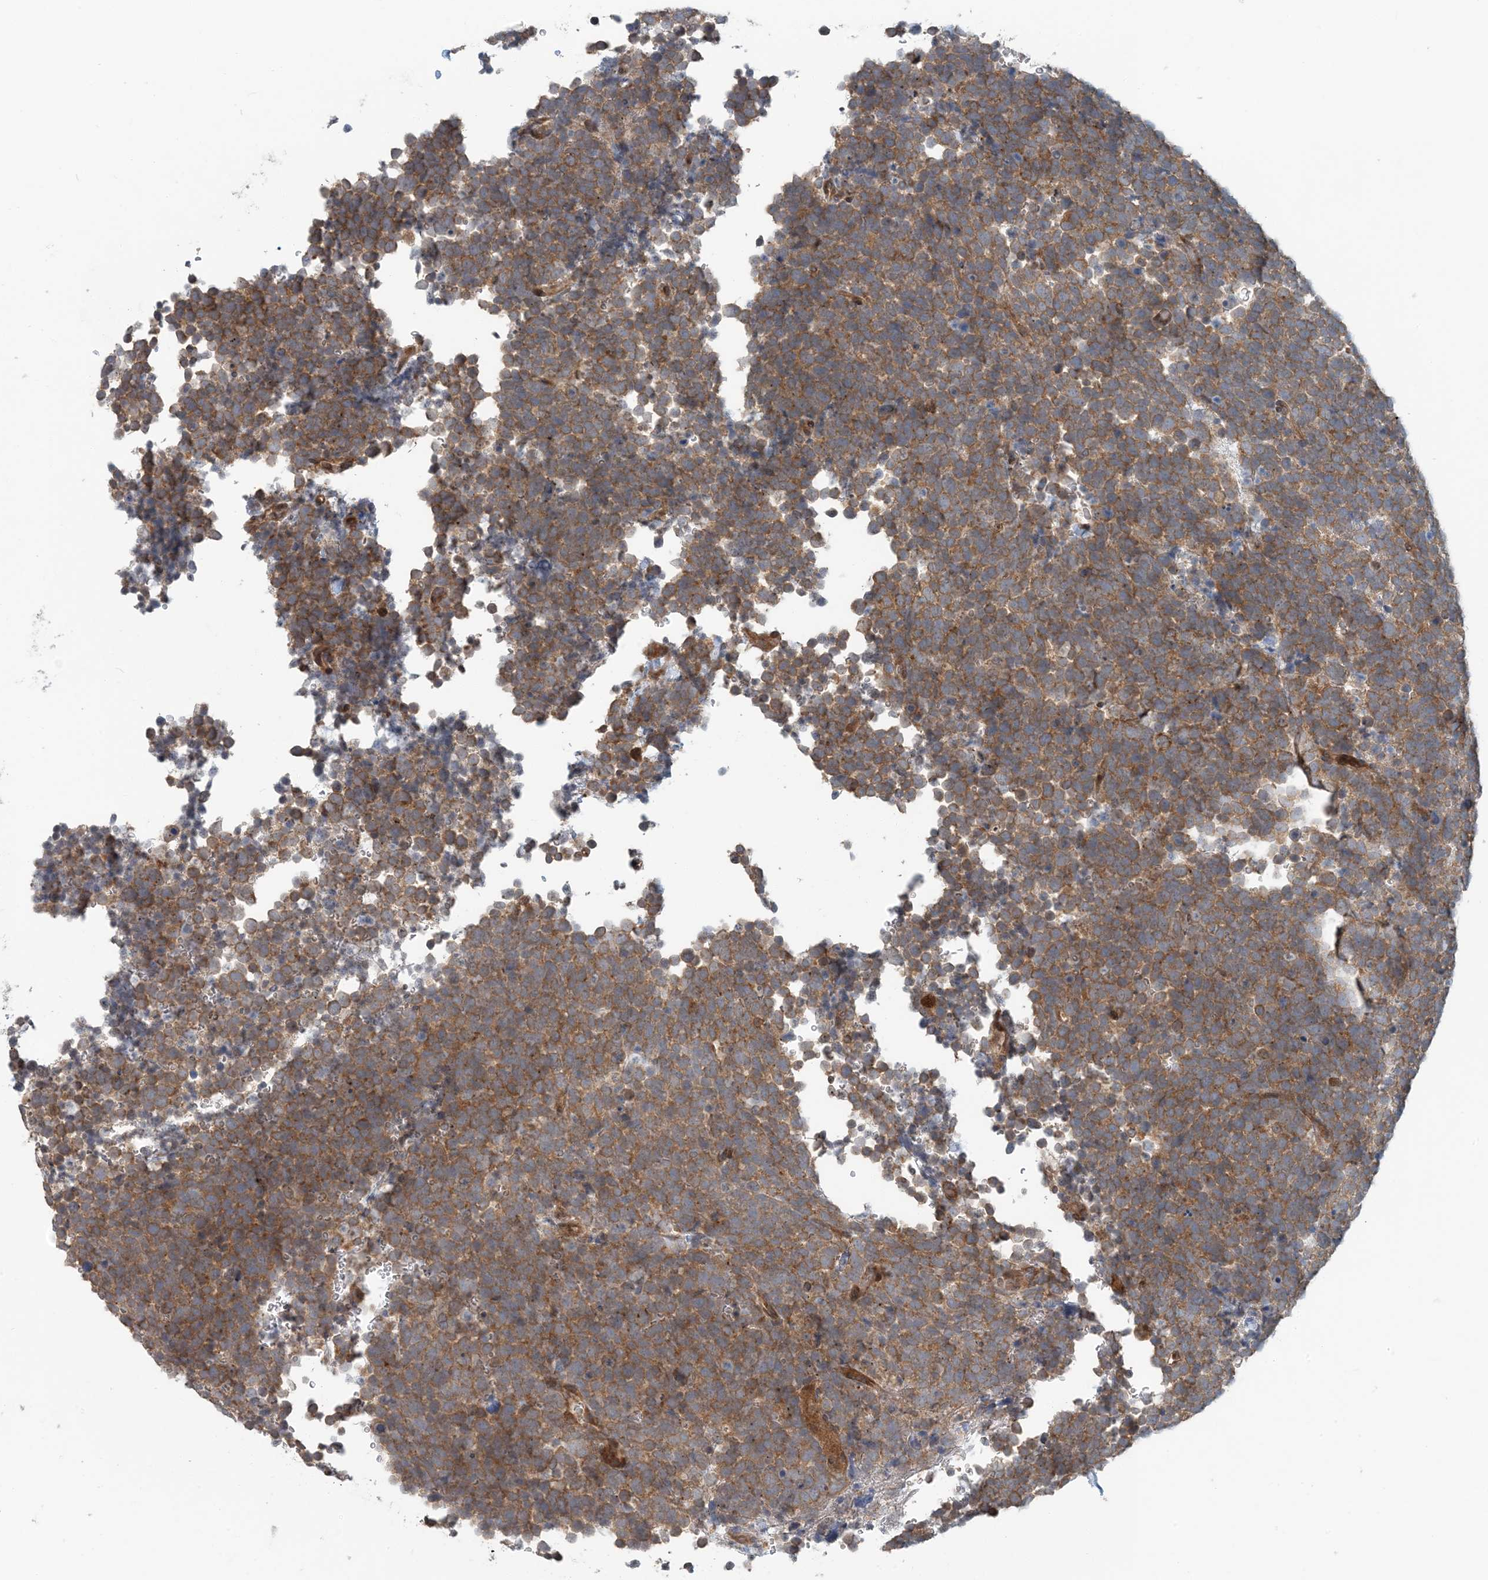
{"staining": {"intensity": "moderate", "quantity": ">75%", "location": "cytoplasmic/membranous"}, "tissue": "urothelial cancer", "cell_type": "Tumor cells", "image_type": "cancer", "snomed": [{"axis": "morphology", "description": "Urothelial carcinoma, High grade"}, {"axis": "topography", "description": "Urinary bladder"}], "caption": "A brown stain highlights moderate cytoplasmic/membranous expression of a protein in high-grade urothelial carcinoma tumor cells.", "gene": "ATP13A2", "patient": {"sex": "female", "age": 82}}